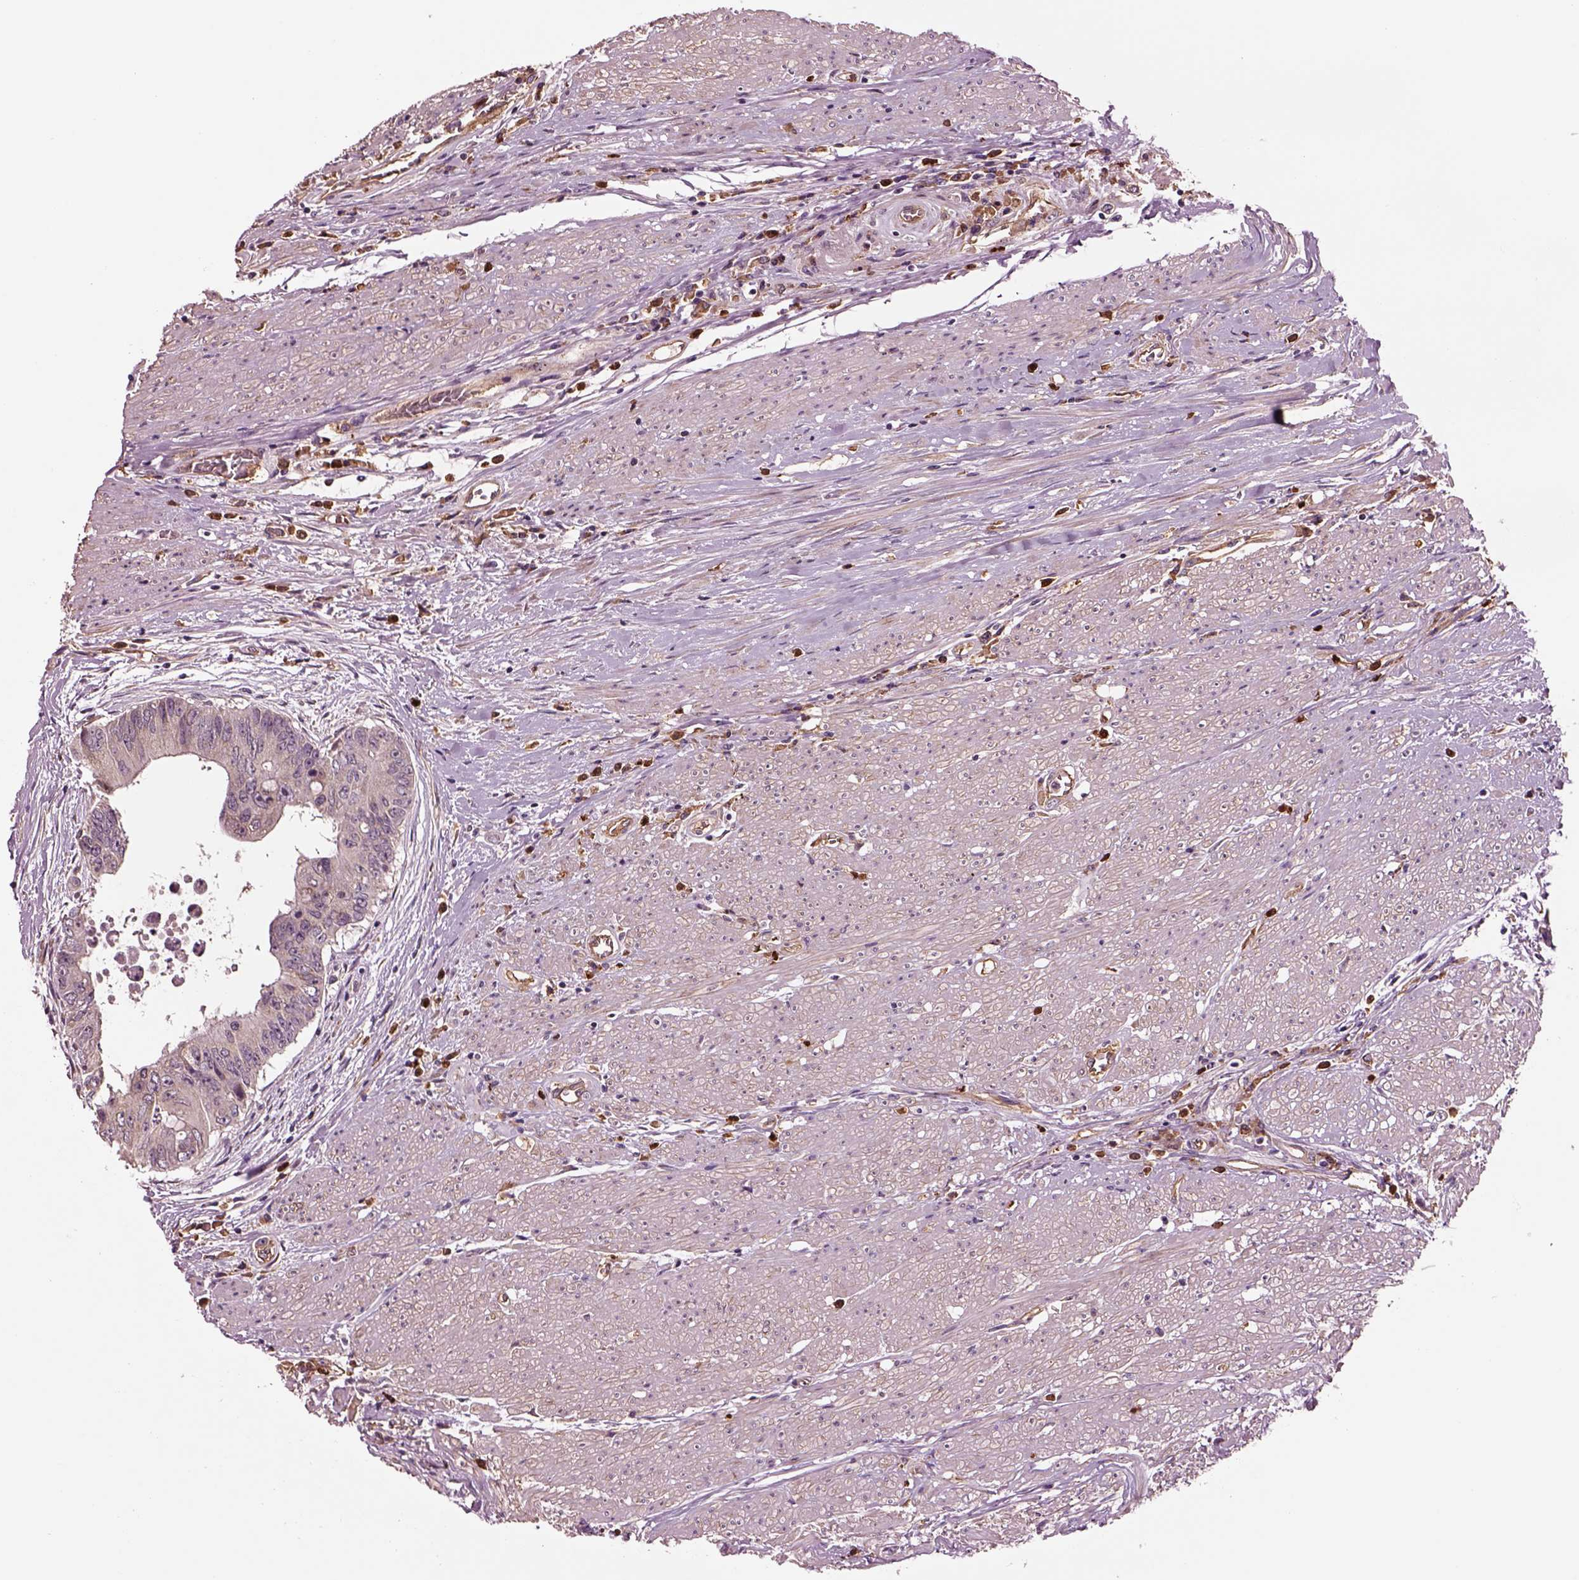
{"staining": {"intensity": "negative", "quantity": "none", "location": "none"}, "tissue": "colorectal cancer", "cell_type": "Tumor cells", "image_type": "cancer", "snomed": [{"axis": "morphology", "description": "Adenocarcinoma, NOS"}, {"axis": "topography", "description": "Rectum"}], "caption": "A high-resolution micrograph shows immunohistochemistry staining of colorectal cancer, which shows no significant positivity in tumor cells.", "gene": "HTR1B", "patient": {"sex": "male", "age": 59}}